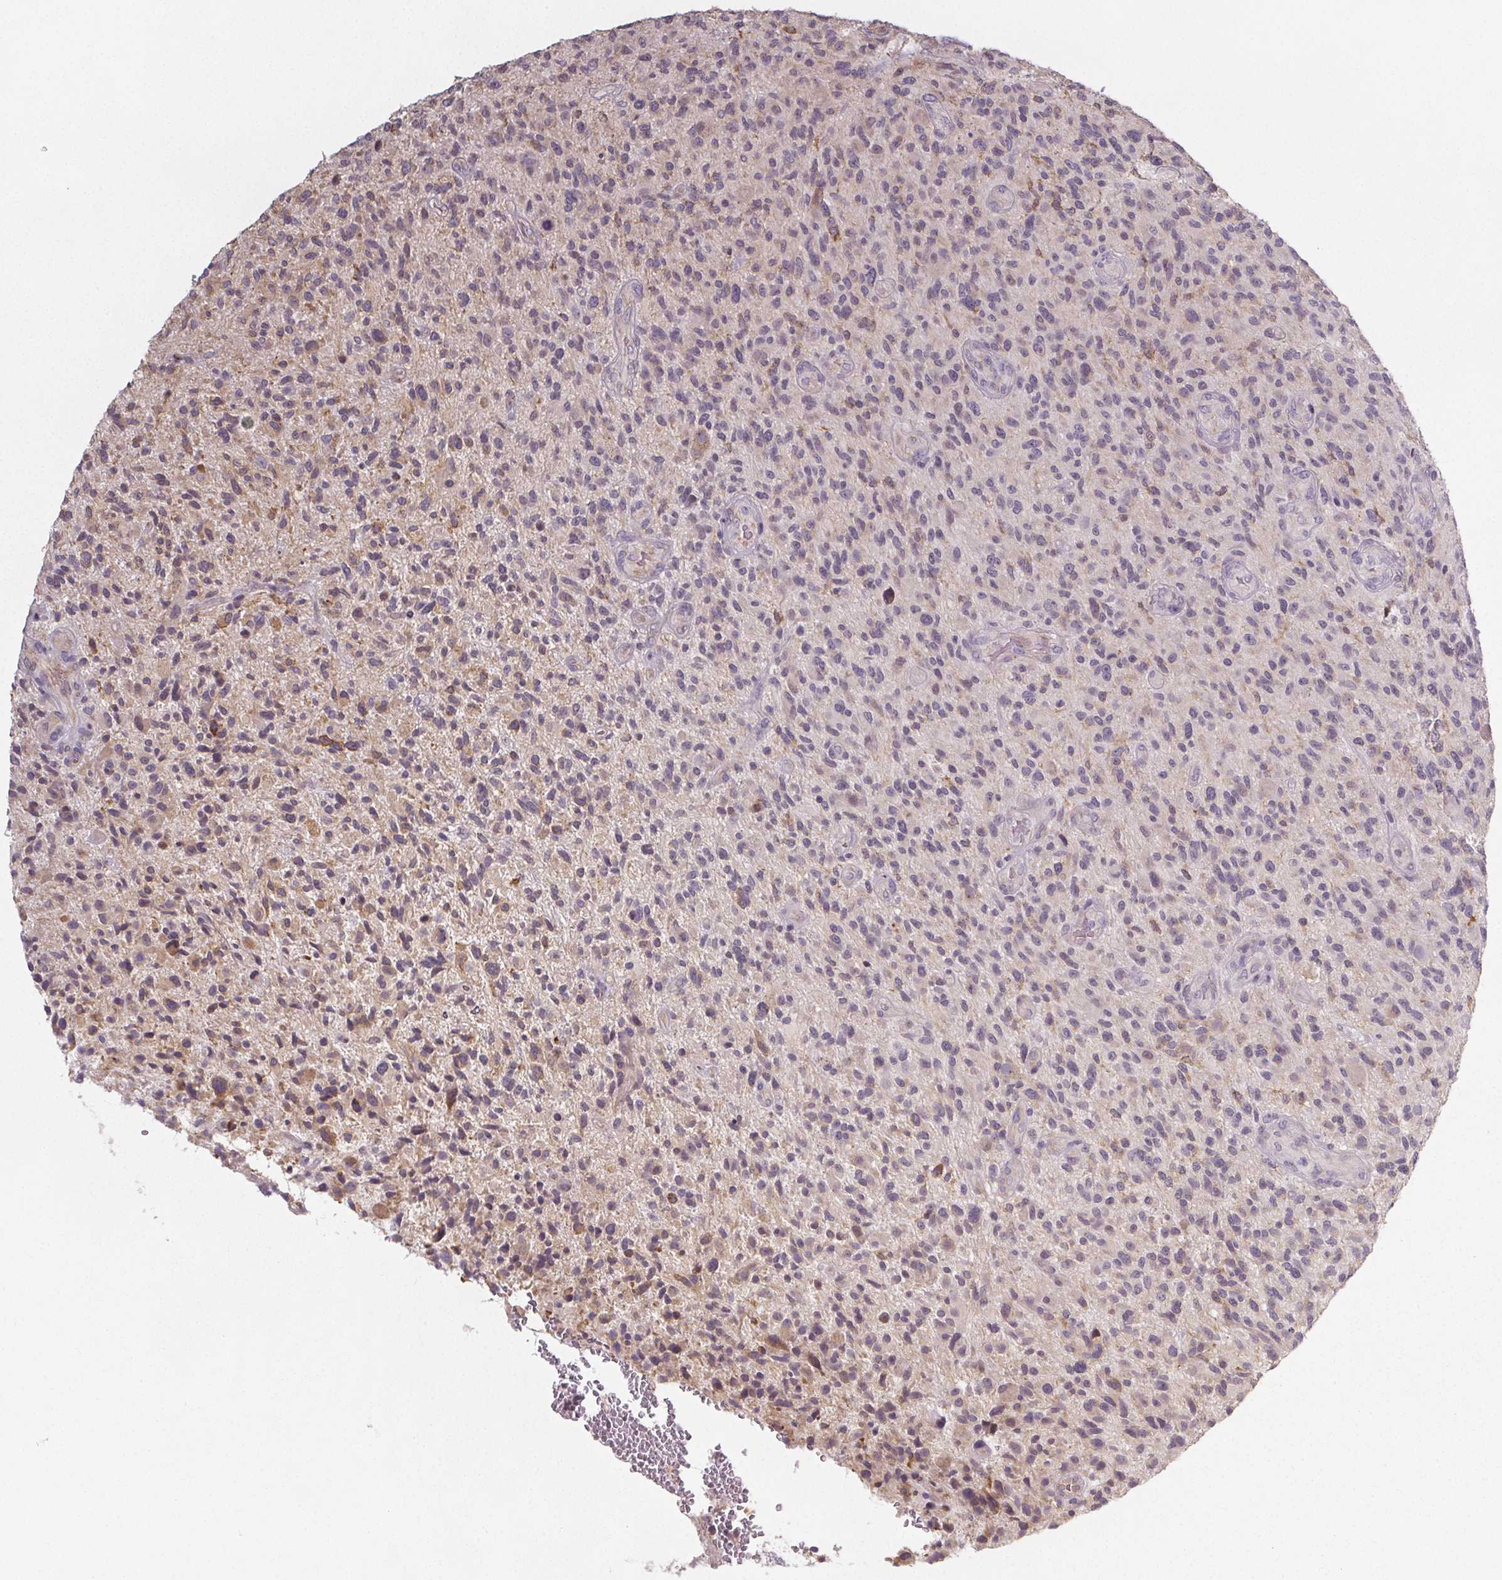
{"staining": {"intensity": "weak", "quantity": "<25%", "location": "cytoplasmic/membranous"}, "tissue": "glioma", "cell_type": "Tumor cells", "image_type": "cancer", "snomed": [{"axis": "morphology", "description": "Glioma, malignant, High grade"}, {"axis": "topography", "description": "Brain"}], "caption": "Tumor cells are negative for brown protein staining in glioma.", "gene": "SLC26A2", "patient": {"sex": "male", "age": 47}}